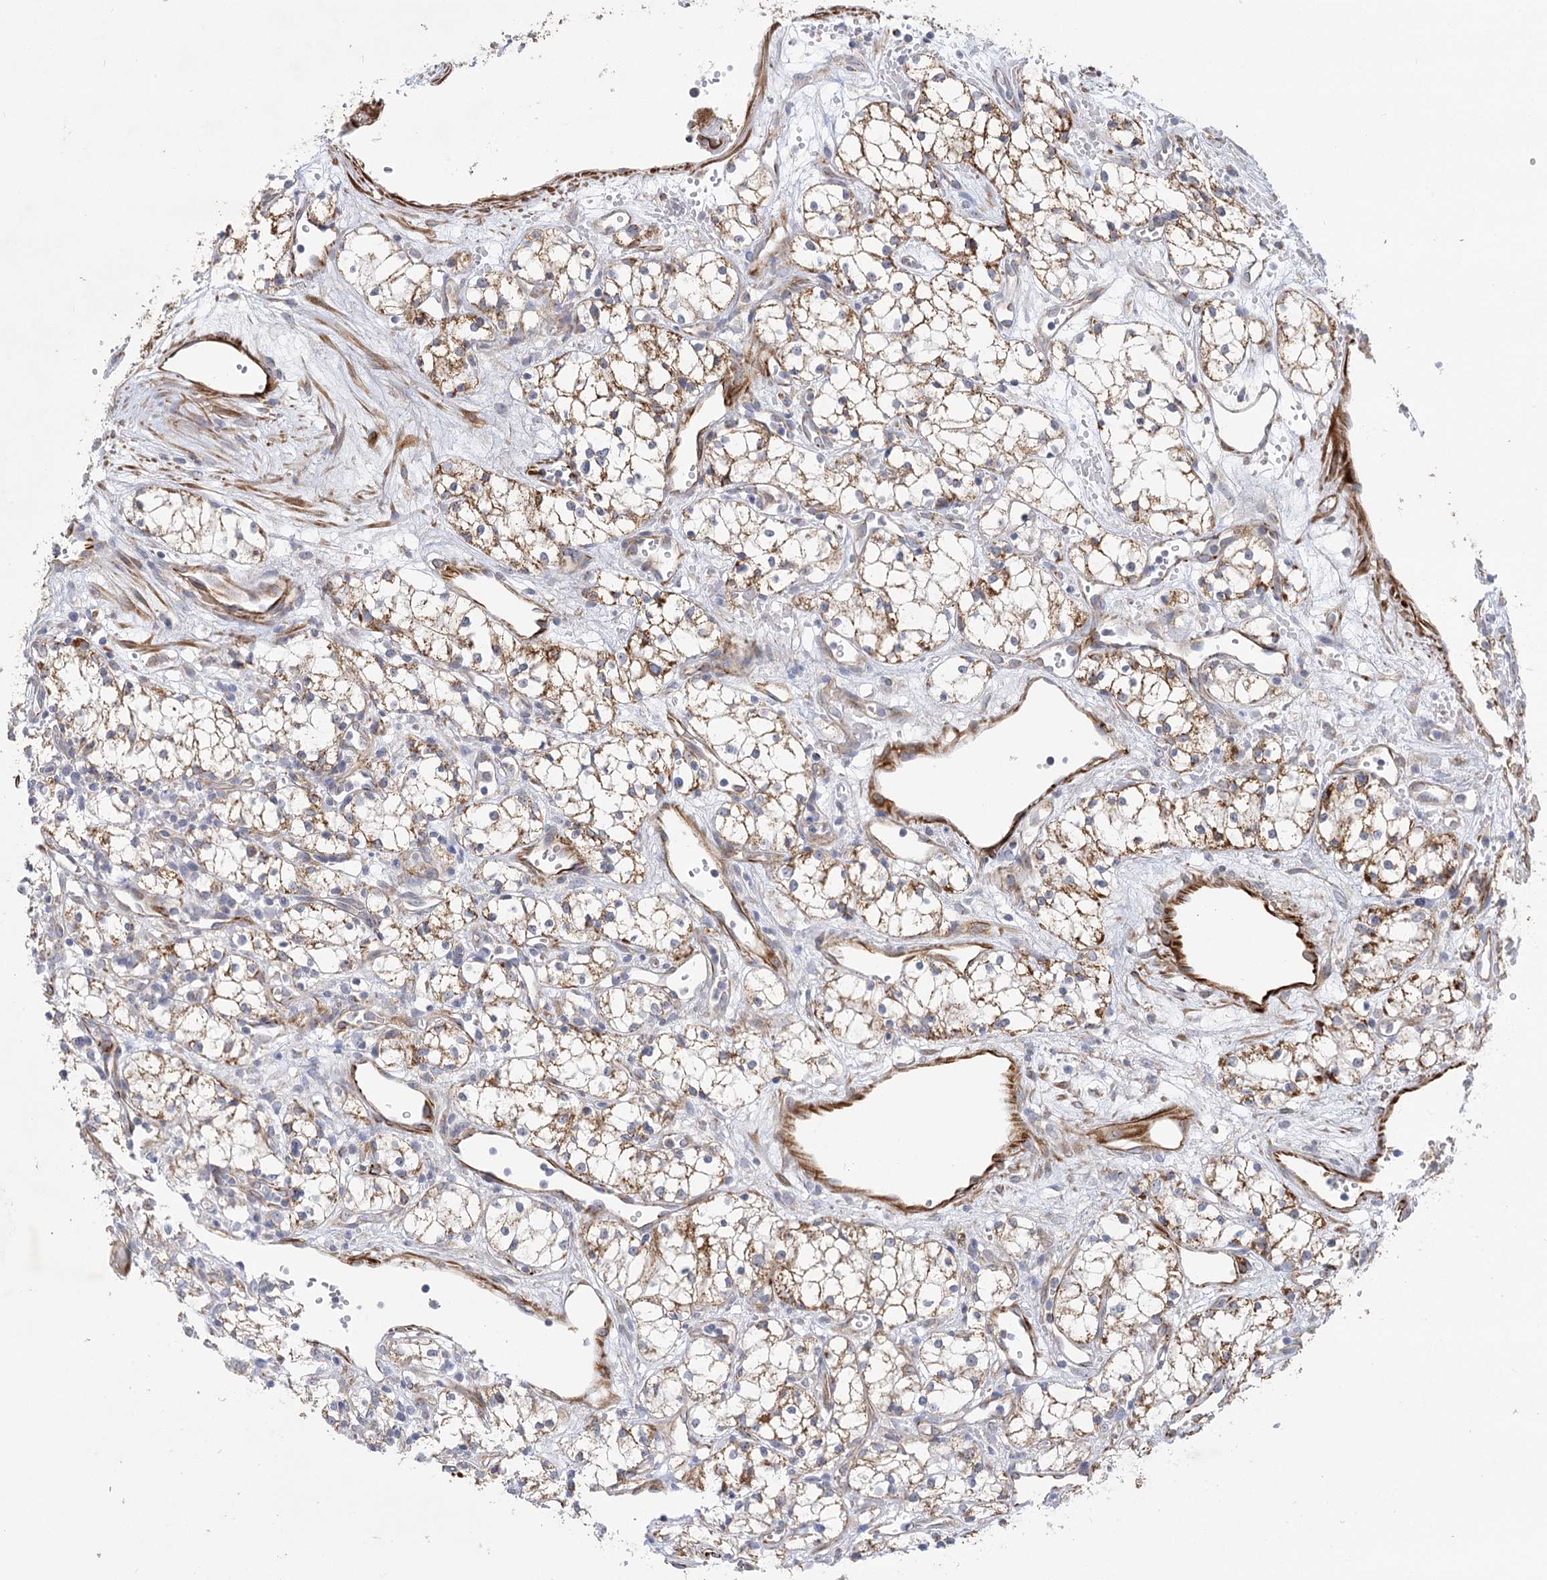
{"staining": {"intensity": "moderate", "quantity": ">75%", "location": "cytoplasmic/membranous"}, "tissue": "renal cancer", "cell_type": "Tumor cells", "image_type": "cancer", "snomed": [{"axis": "morphology", "description": "Adenocarcinoma, NOS"}, {"axis": "topography", "description": "Kidney"}], "caption": "A histopathology image of human renal adenocarcinoma stained for a protein exhibits moderate cytoplasmic/membranous brown staining in tumor cells.", "gene": "DHTKD1", "patient": {"sex": "male", "age": 59}}